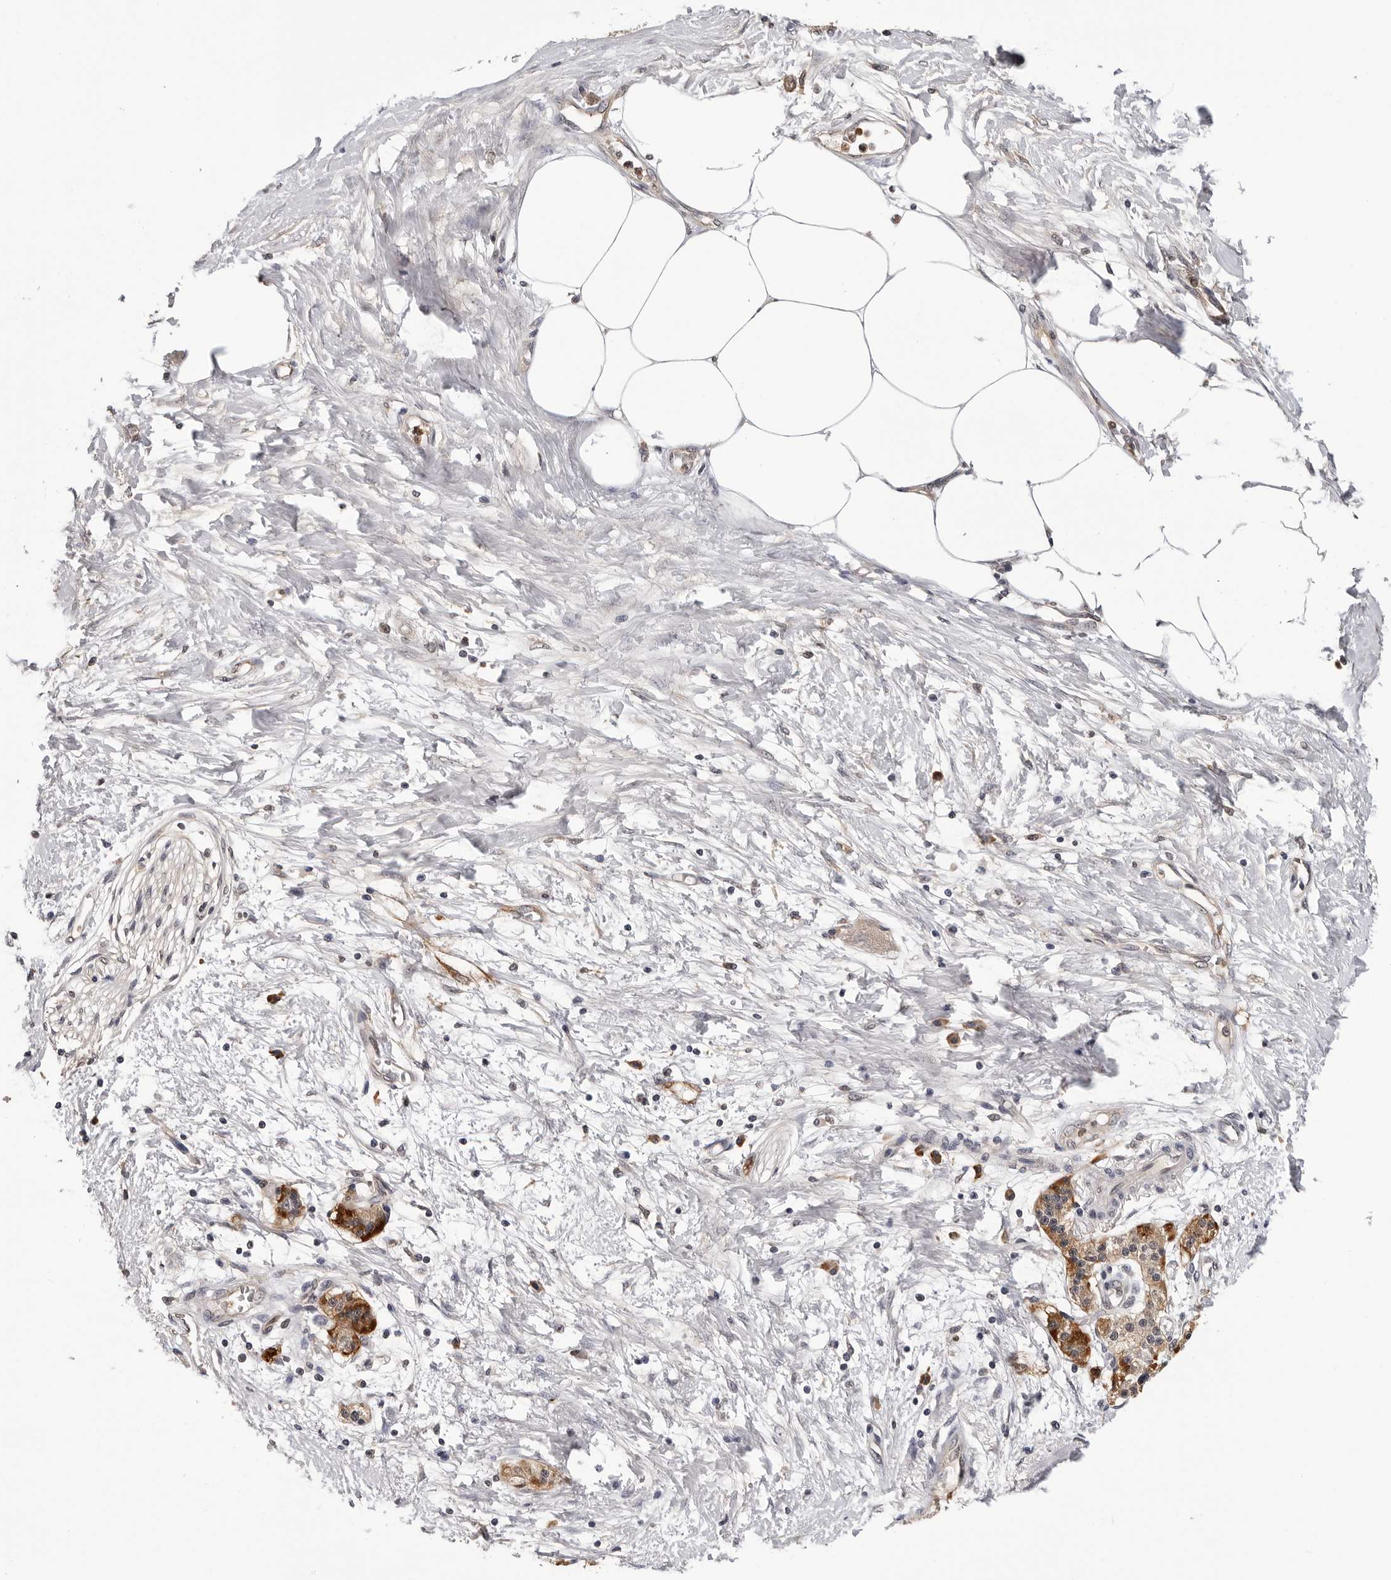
{"staining": {"intensity": "moderate", "quantity": ">75%", "location": "cytoplasmic/membranous"}, "tissue": "pancreatic cancer", "cell_type": "Tumor cells", "image_type": "cancer", "snomed": [{"axis": "morphology", "description": "Adenocarcinoma, NOS"}, {"axis": "topography", "description": "Pancreas"}], "caption": "The histopathology image demonstrates staining of pancreatic adenocarcinoma, revealing moderate cytoplasmic/membranous protein positivity (brown color) within tumor cells.", "gene": "TRMT13", "patient": {"sex": "male", "age": 50}}